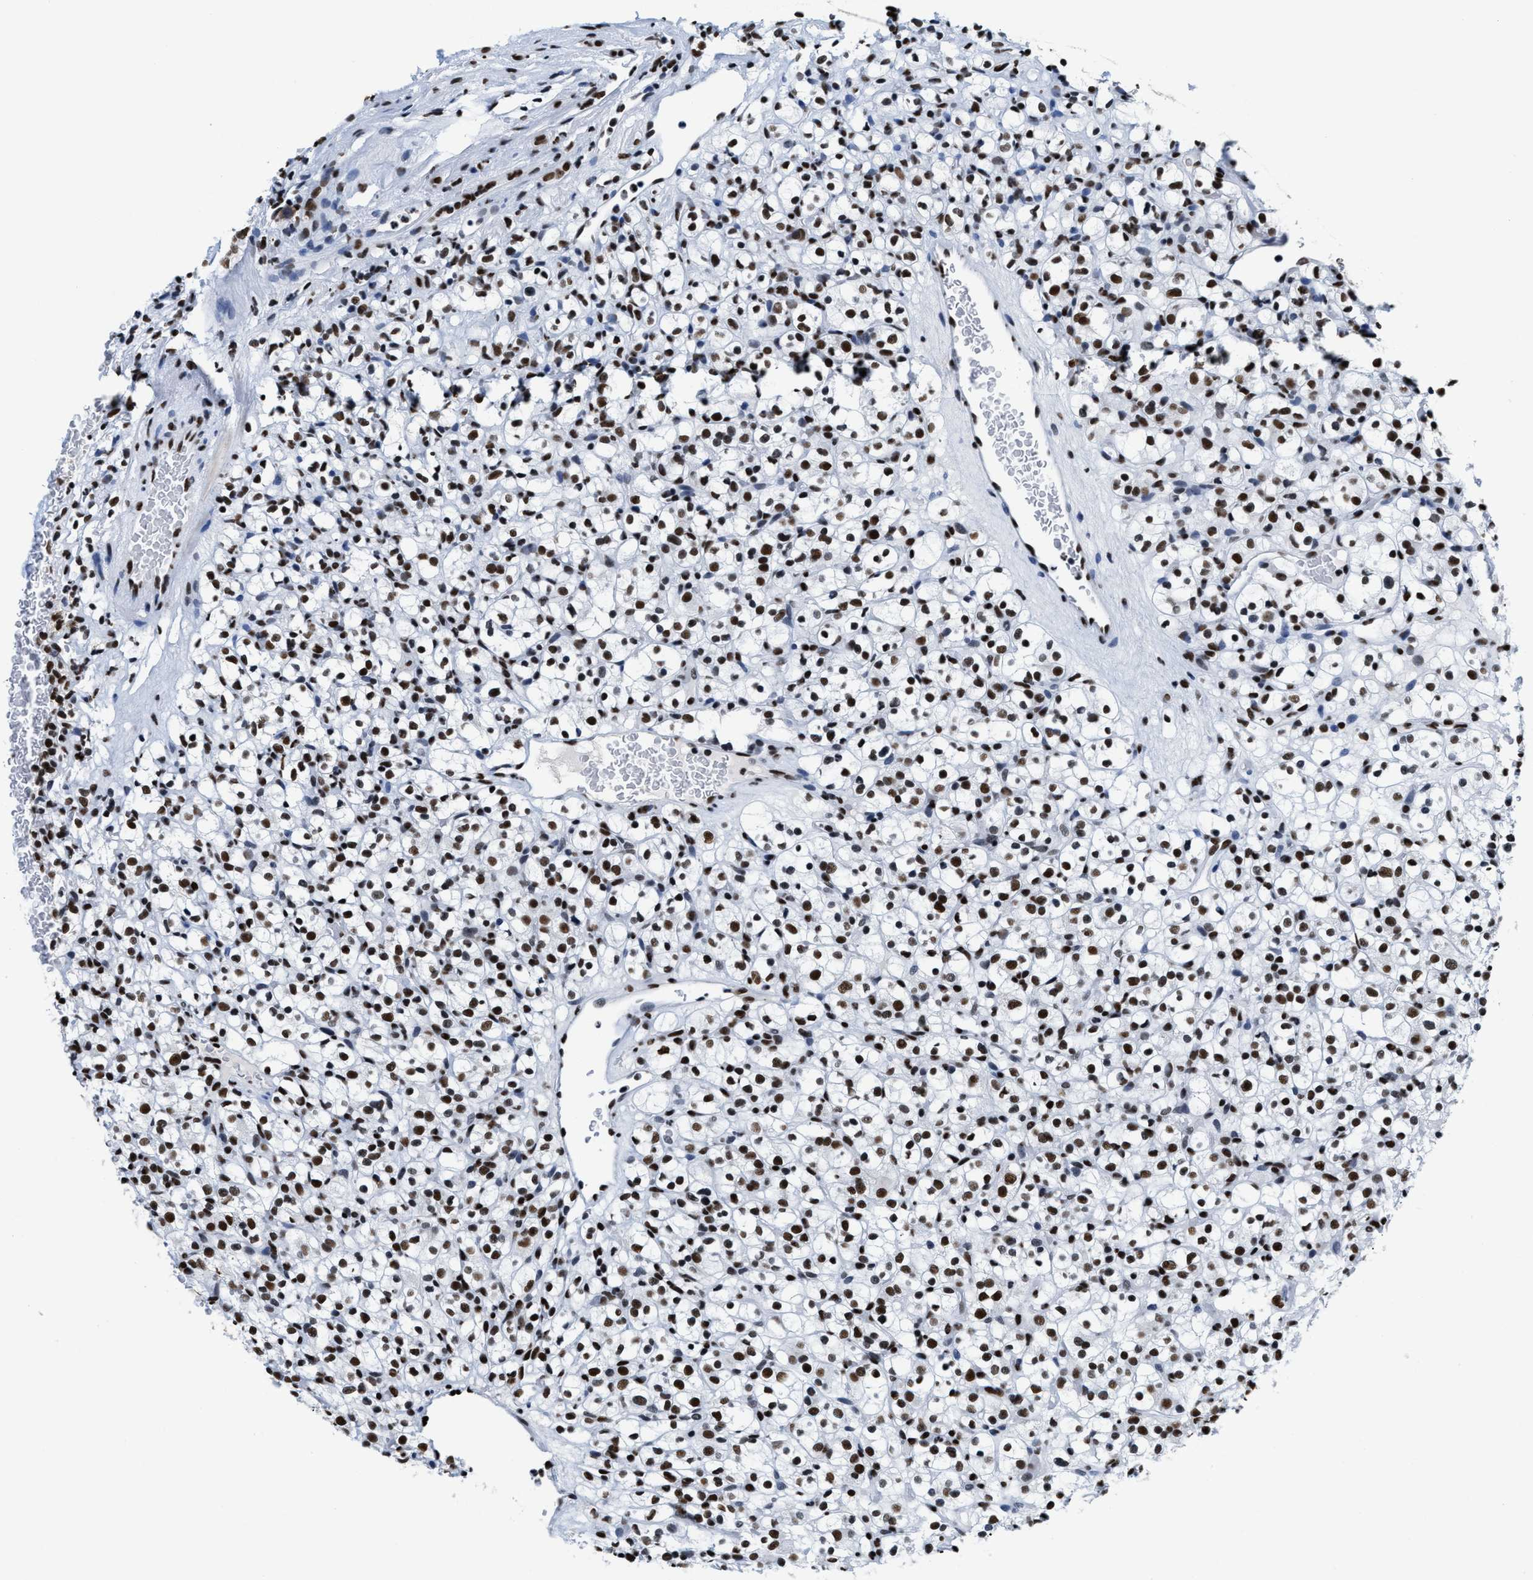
{"staining": {"intensity": "strong", "quantity": ">75%", "location": "nuclear"}, "tissue": "renal cancer", "cell_type": "Tumor cells", "image_type": "cancer", "snomed": [{"axis": "morphology", "description": "Normal tissue, NOS"}, {"axis": "morphology", "description": "Adenocarcinoma, NOS"}, {"axis": "topography", "description": "Kidney"}], "caption": "Strong nuclear protein staining is seen in about >75% of tumor cells in adenocarcinoma (renal).", "gene": "SMARCC2", "patient": {"sex": "female", "age": 72}}